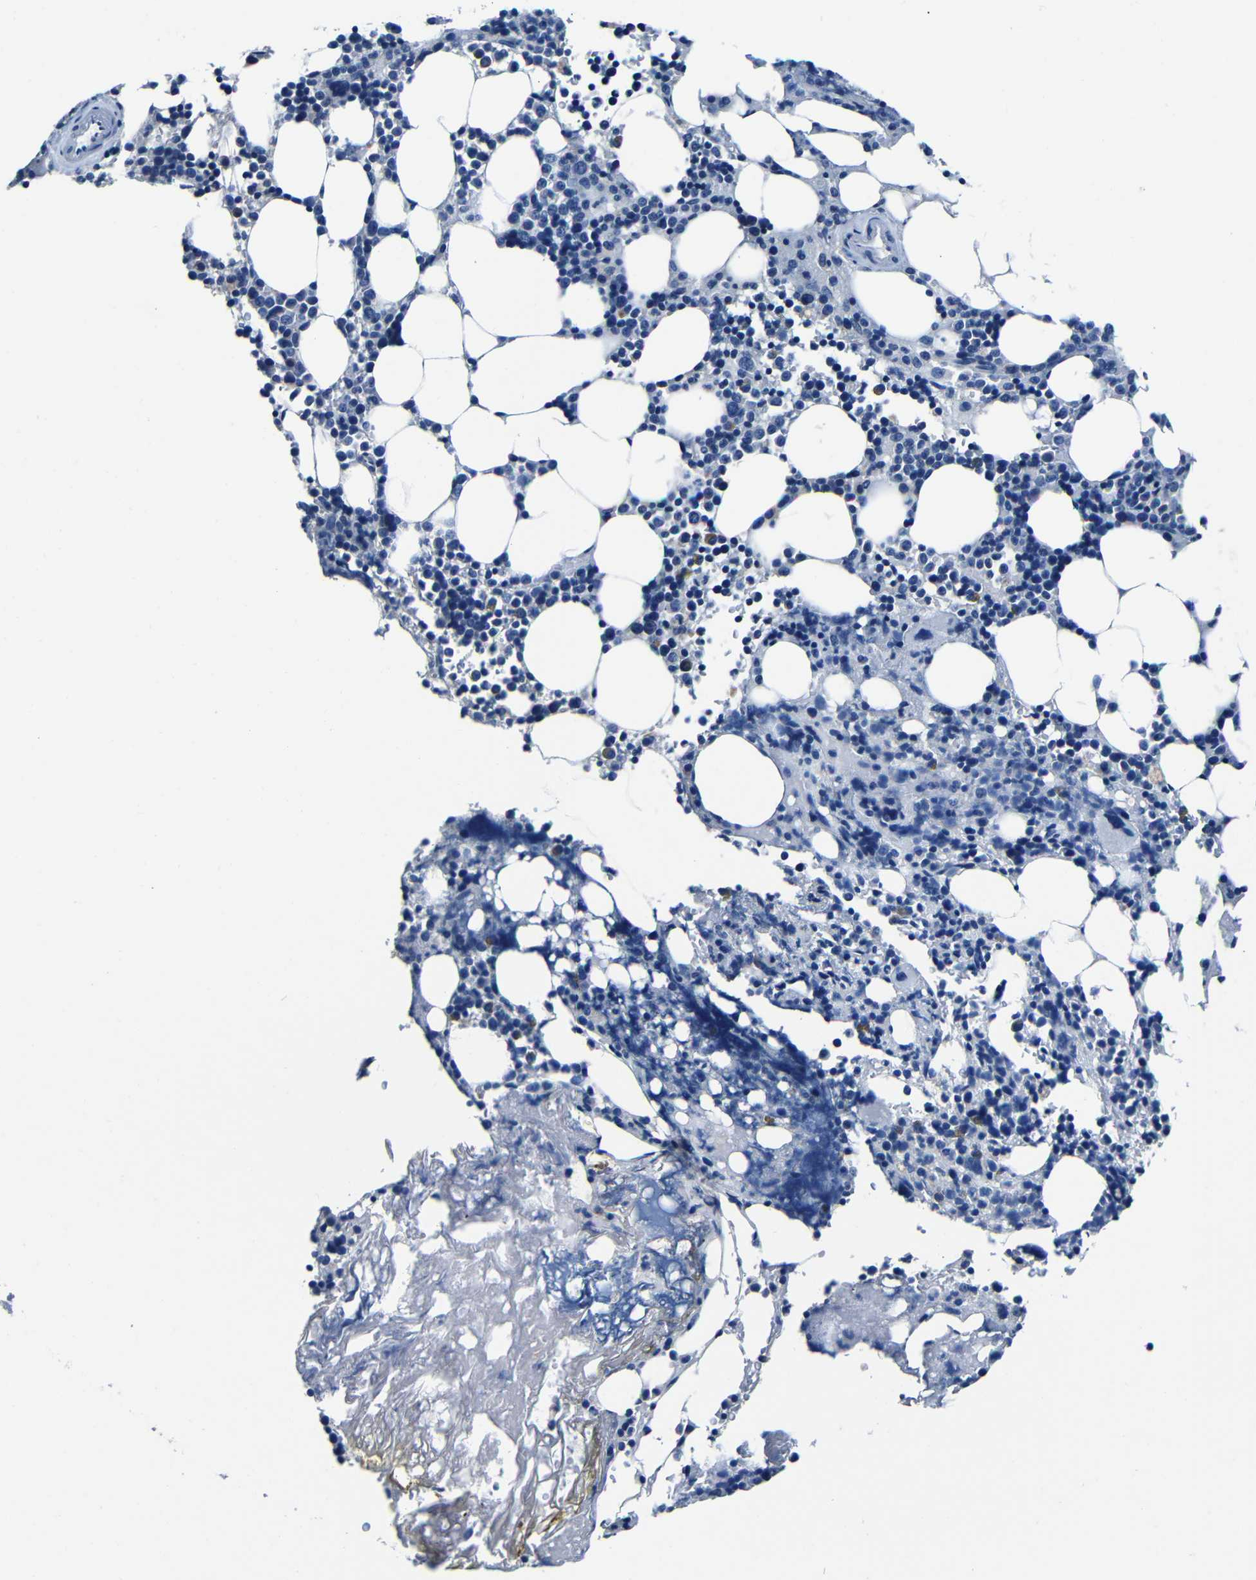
{"staining": {"intensity": "negative", "quantity": "none", "location": "none"}, "tissue": "bone marrow", "cell_type": "Hematopoietic cells", "image_type": "normal", "snomed": [{"axis": "morphology", "description": "Normal tissue, NOS"}, {"axis": "topography", "description": "Bone marrow"}], "caption": "An IHC image of unremarkable bone marrow is shown. There is no staining in hematopoietic cells of bone marrow.", "gene": "NCMAP", "patient": {"sex": "female", "age": 73}}